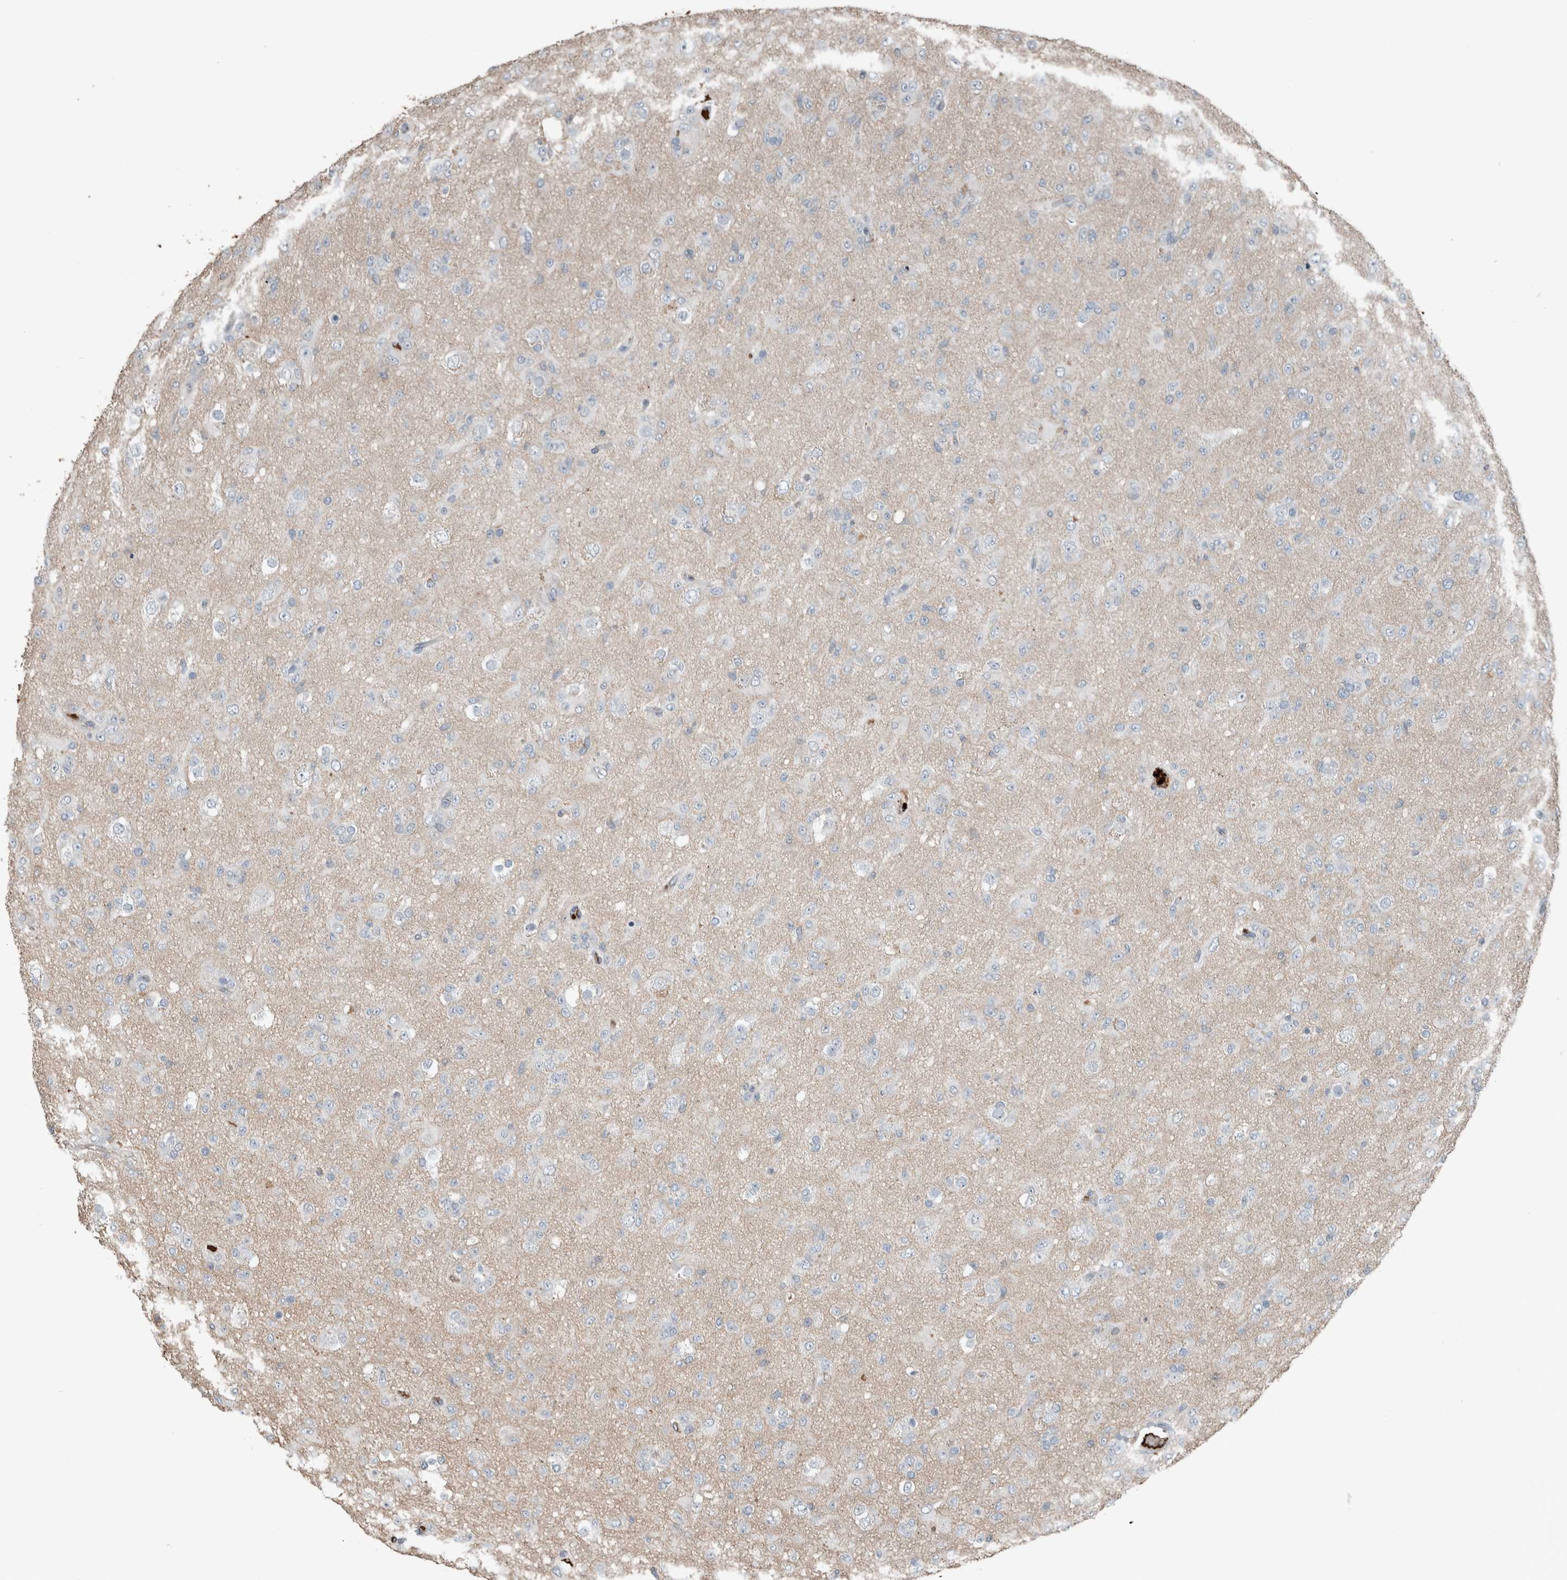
{"staining": {"intensity": "negative", "quantity": "none", "location": "none"}, "tissue": "glioma", "cell_type": "Tumor cells", "image_type": "cancer", "snomed": [{"axis": "morphology", "description": "Glioma, malignant, Low grade"}, {"axis": "topography", "description": "Brain"}], "caption": "Immunohistochemistry of human glioma shows no expression in tumor cells.", "gene": "USP34", "patient": {"sex": "male", "age": 65}}